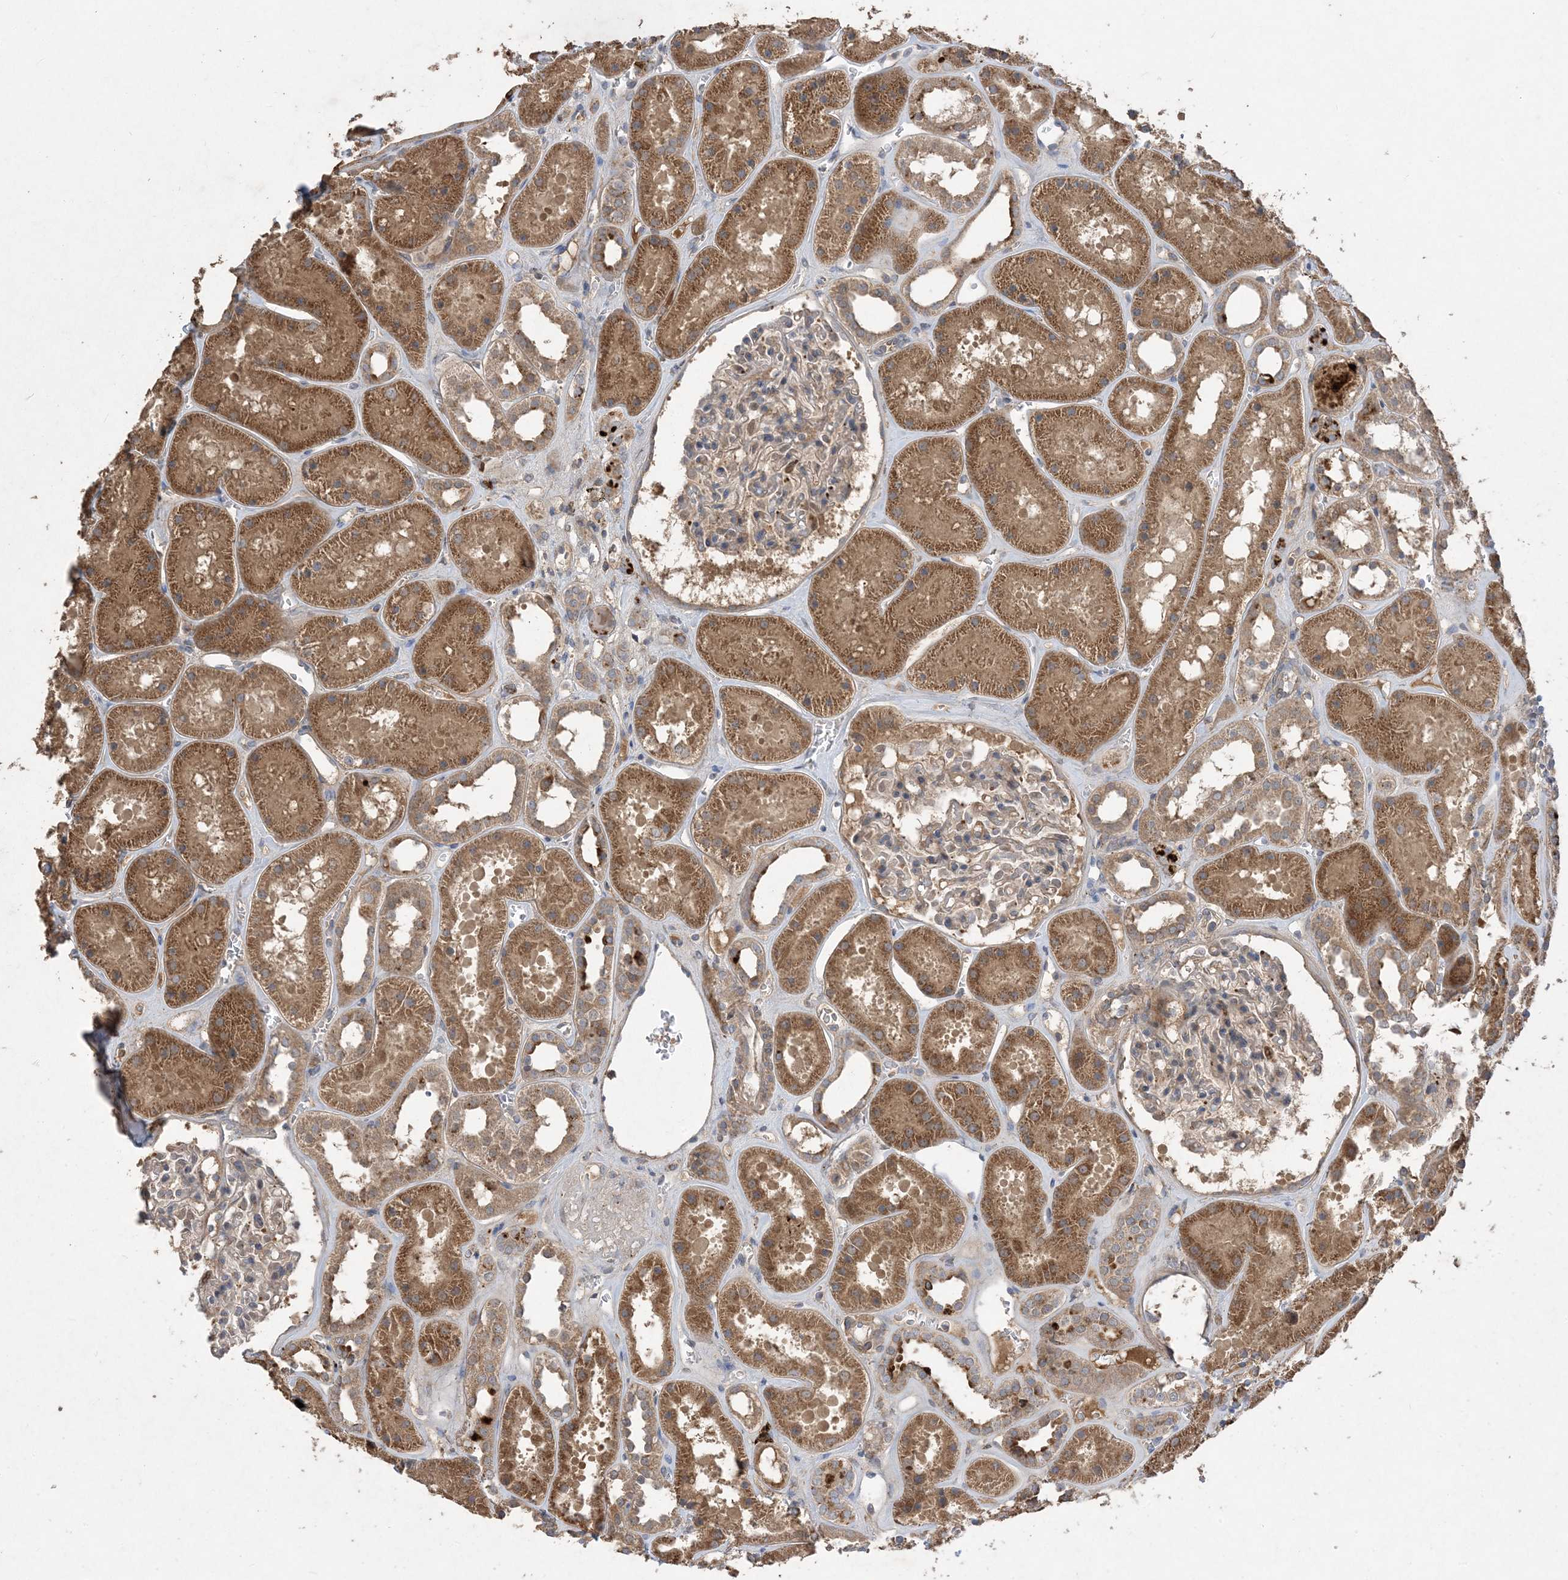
{"staining": {"intensity": "weak", "quantity": "25%-75%", "location": "cytoplasmic/membranous"}, "tissue": "kidney", "cell_type": "Cells in glomeruli", "image_type": "normal", "snomed": [{"axis": "morphology", "description": "Normal tissue, NOS"}, {"axis": "topography", "description": "Kidney"}], "caption": "Immunohistochemical staining of benign human kidney demonstrates 25%-75% levels of weak cytoplasmic/membranous protein expression in about 25%-75% of cells in glomeruli.", "gene": "MASP2", "patient": {"sex": "female", "age": 41}}